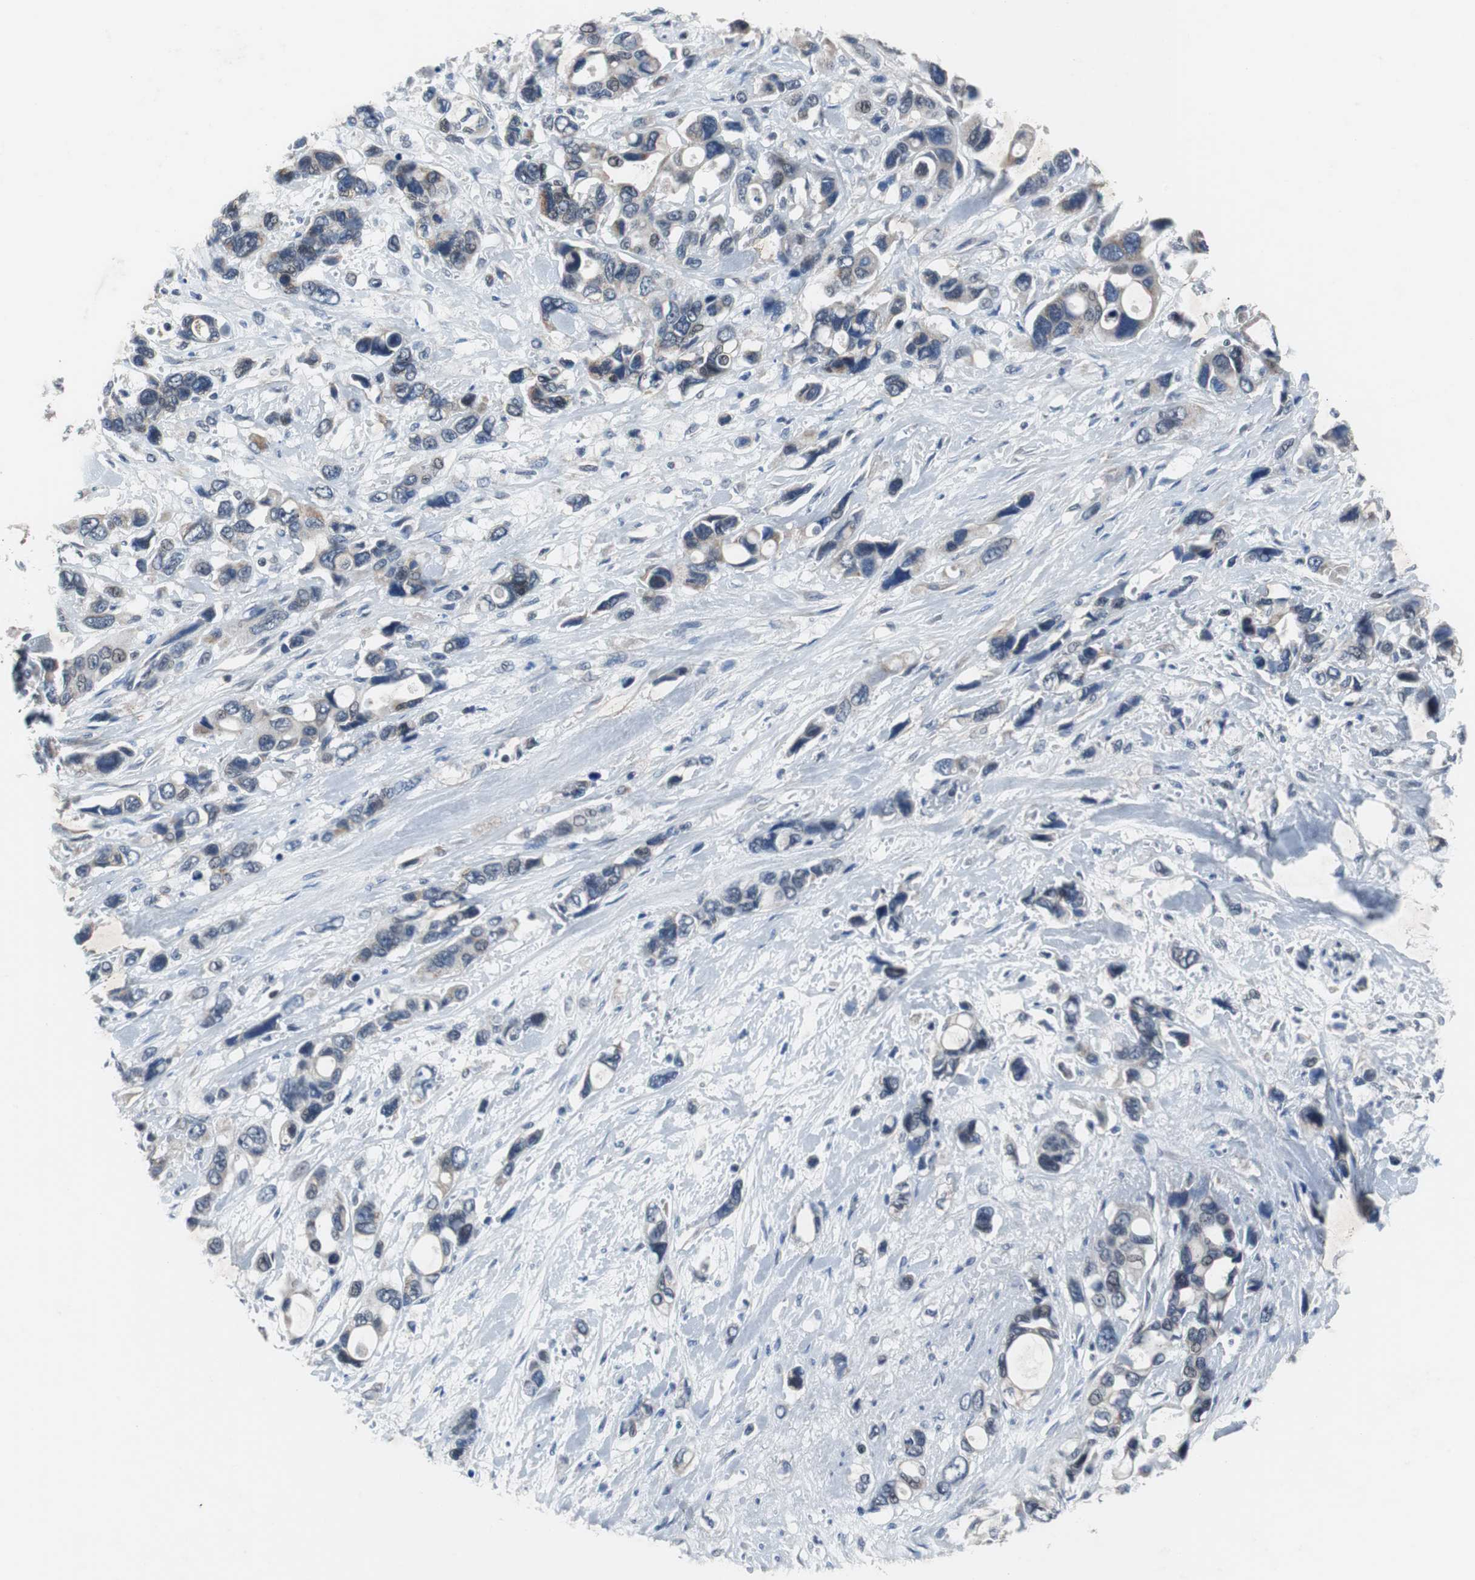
{"staining": {"intensity": "weak", "quantity": "<25%", "location": "cytoplasmic/membranous"}, "tissue": "pancreatic cancer", "cell_type": "Tumor cells", "image_type": "cancer", "snomed": [{"axis": "morphology", "description": "Adenocarcinoma, NOS"}, {"axis": "topography", "description": "Pancreas"}], "caption": "There is no significant expression in tumor cells of pancreatic cancer (adenocarcinoma). (DAB (3,3'-diaminobenzidine) IHC visualized using brightfield microscopy, high magnification).", "gene": "TP63", "patient": {"sex": "male", "age": 46}}